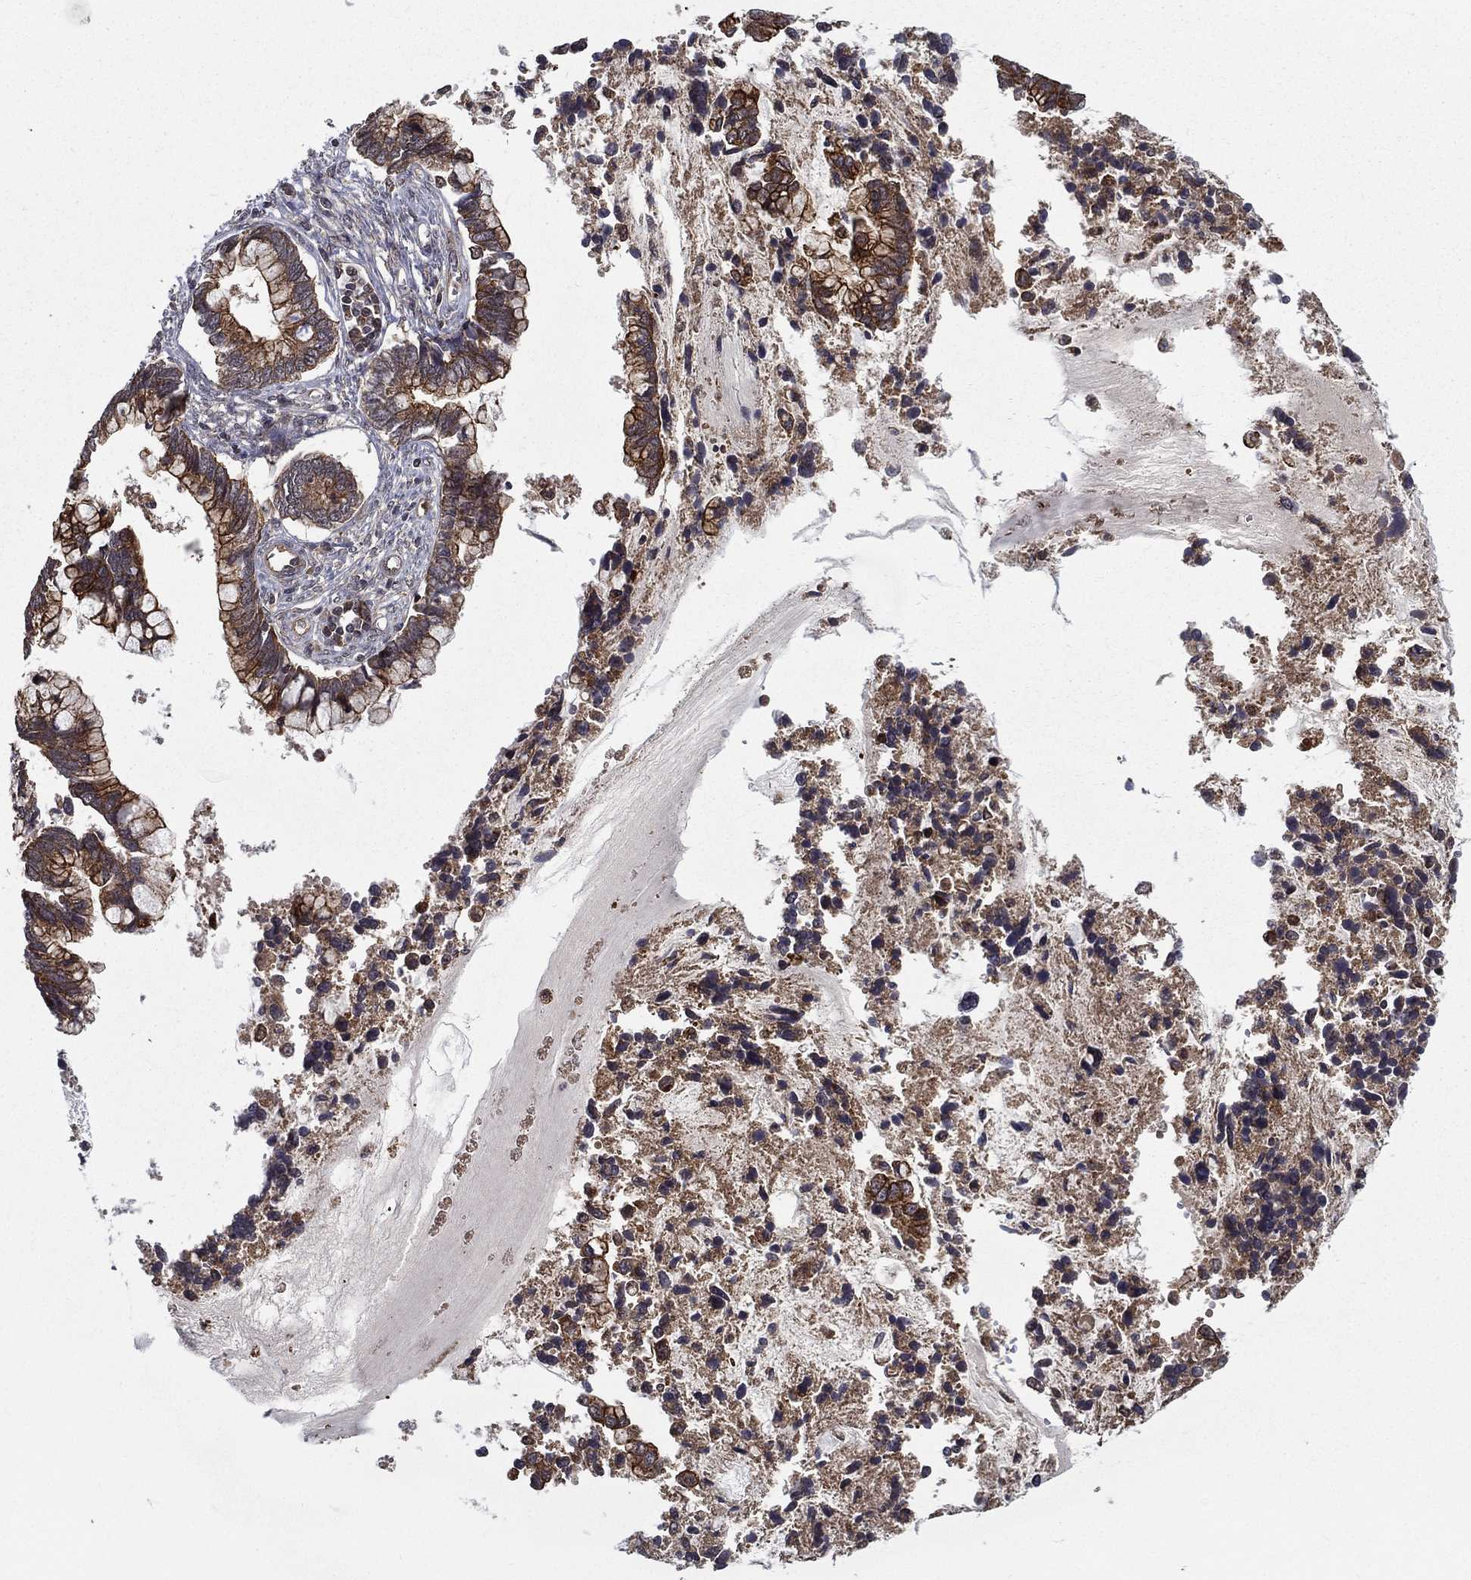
{"staining": {"intensity": "strong", "quantity": ">75%", "location": "cytoplasmic/membranous"}, "tissue": "cervical cancer", "cell_type": "Tumor cells", "image_type": "cancer", "snomed": [{"axis": "morphology", "description": "Adenocarcinoma, NOS"}, {"axis": "topography", "description": "Cervix"}], "caption": "Immunohistochemistry histopathology image of neoplastic tissue: human cervical cancer (adenocarcinoma) stained using immunohistochemistry (IHC) exhibits high levels of strong protein expression localized specifically in the cytoplasmic/membranous of tumor cells, appearing as a cytoplasmic/membranous brown color.", "gene": "UACA", "patient": {"sex": "female", "age": 44}}